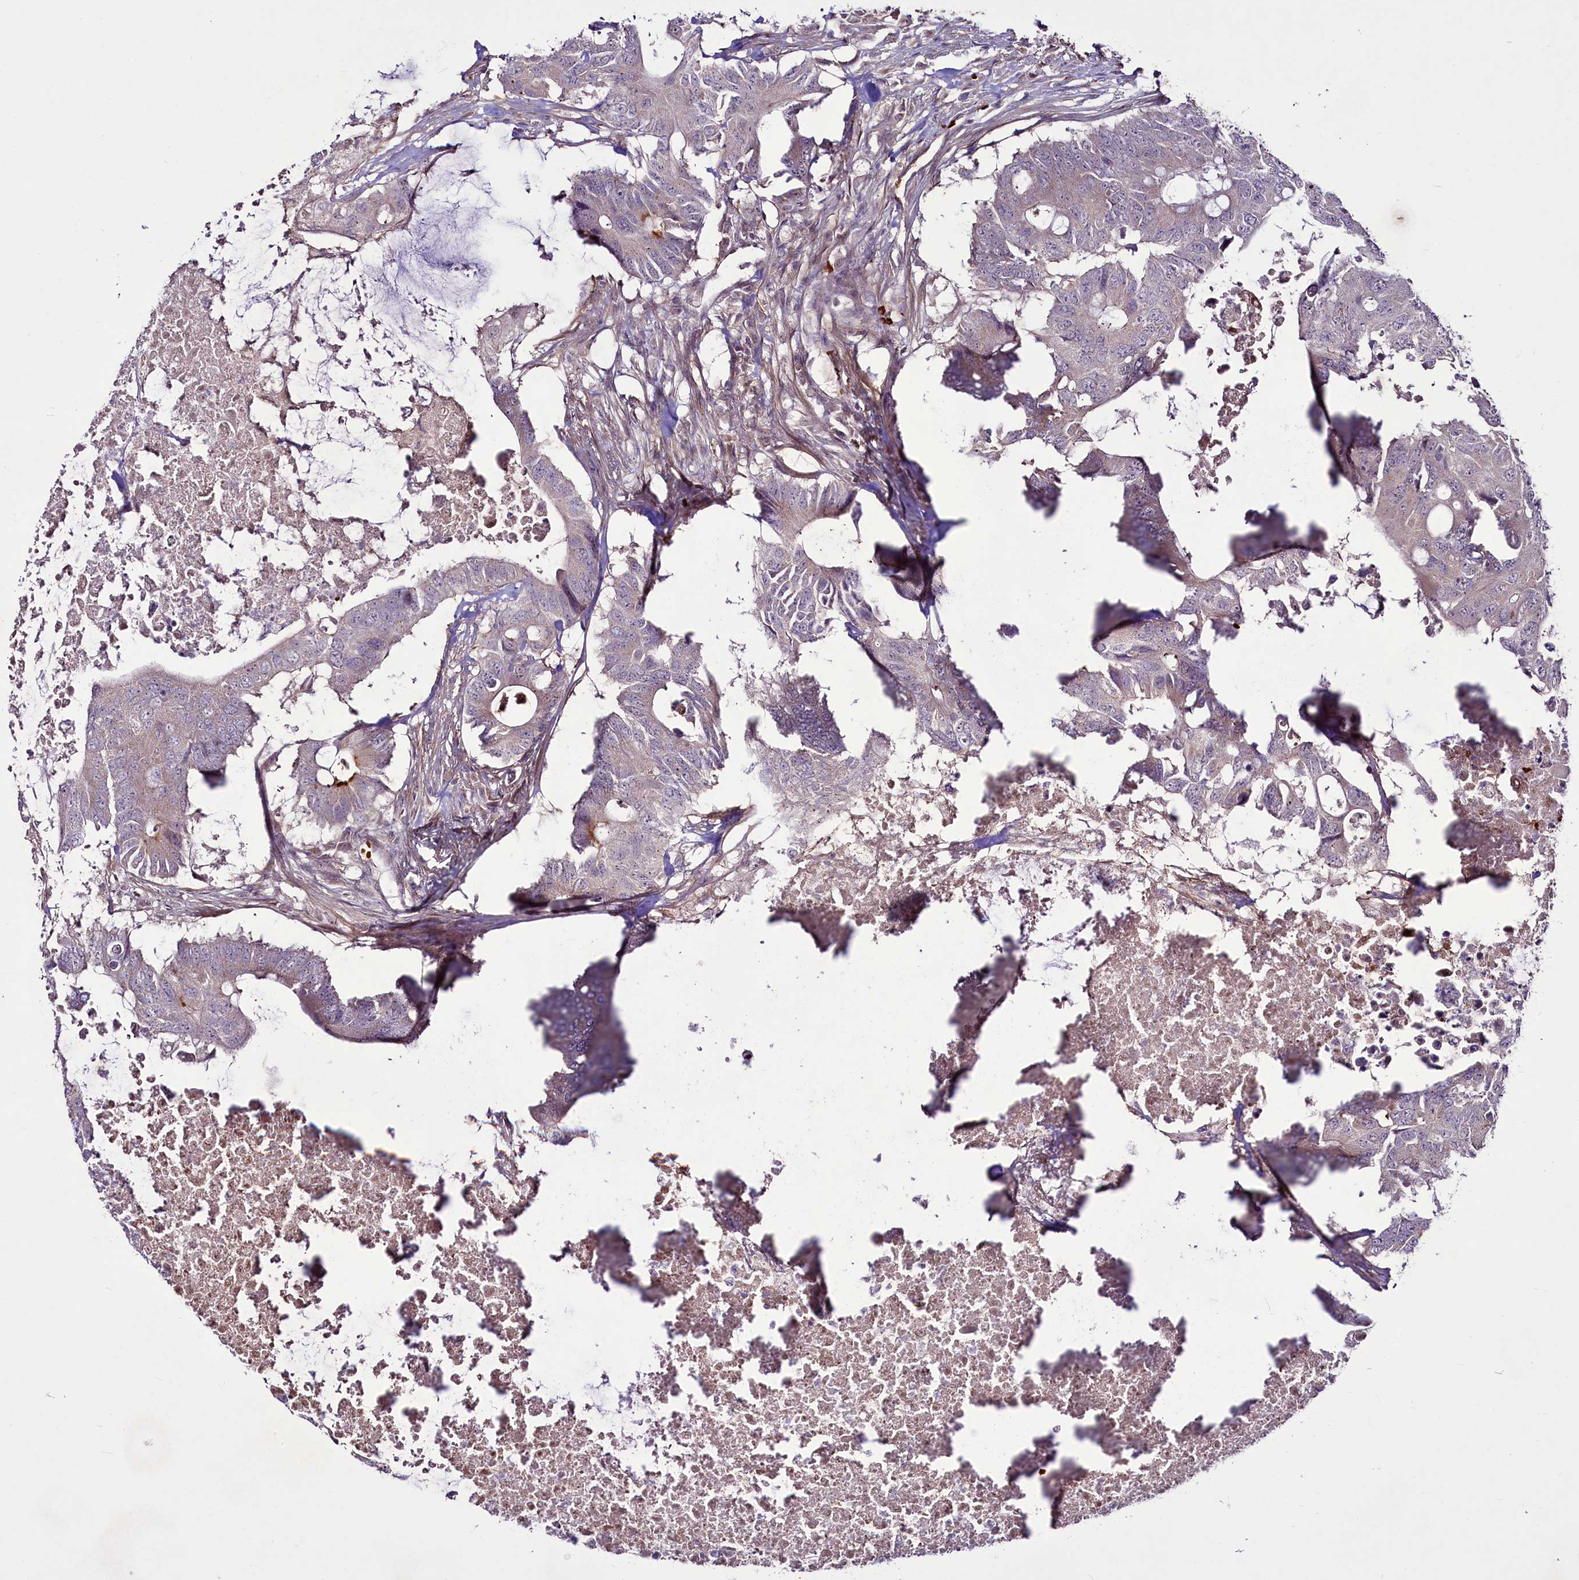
{"staining": {"intensity": "negative", "quantity": "none", "location": "none"}, "tissue": "colorectal cancer", "cell_type": "Tumor cells", "image_type": "cancer", "snomed": [{"axis": "morphology", "description": "Adenocarcinoma, NOS"}, {"axis": "topography", "description": "Colon"}], "caption": "Tumor cells show no significant staining in adenocarcinoma (colorectal).", "gene": "SUSD3", "patient": {"sex": "male", "age": 71}}